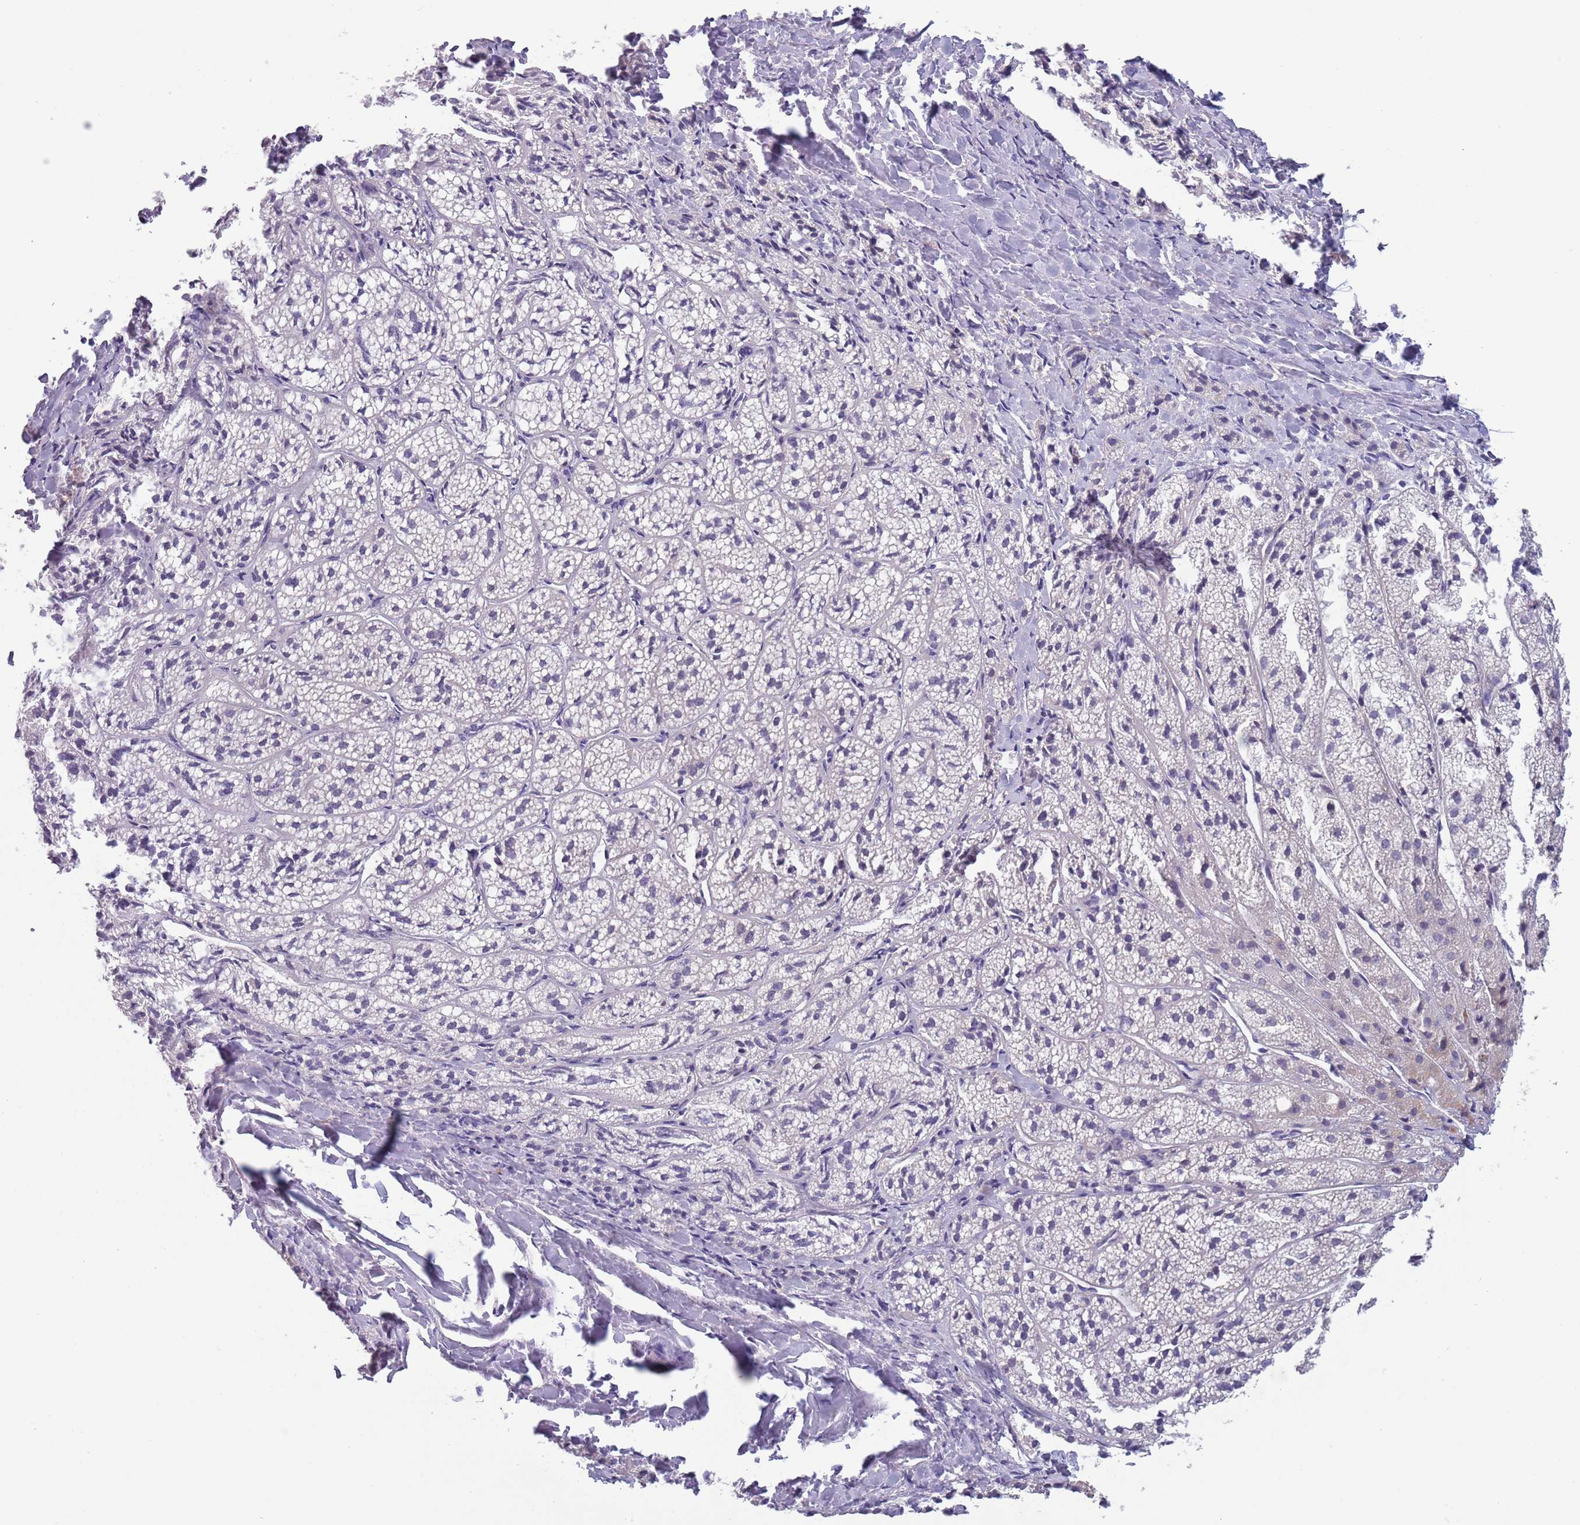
{"staining": {"intensity": "moderate", "quantity": "<25%", "location": "cytoplasmic/membranous,nuclear"}, "tissue": "adrenal gland", "cell_type": "Glandular cells", "image_type": "normal", "snomed": [{"axis": "morphology", "description": "Normal tissue, NOS"}, {"axis": "topography", "description": "Adrenal gland"}], "caption": "Immunohistochemistry staining of unremarkable adrenal gland, which demonstrates low levels of moderate cytoplasmic/membranous,nuclear positivity in approximately <25% of glandular cells indicating moderate cytoplasmic/membranous,nuclear protein positivity. The staining was performed using DAB (brown) for protein detection and nuclei were counterstained in hematoxylin (blue).", "gene": "CLNS1A", "patient": {"sex": "female", "age": 44}}